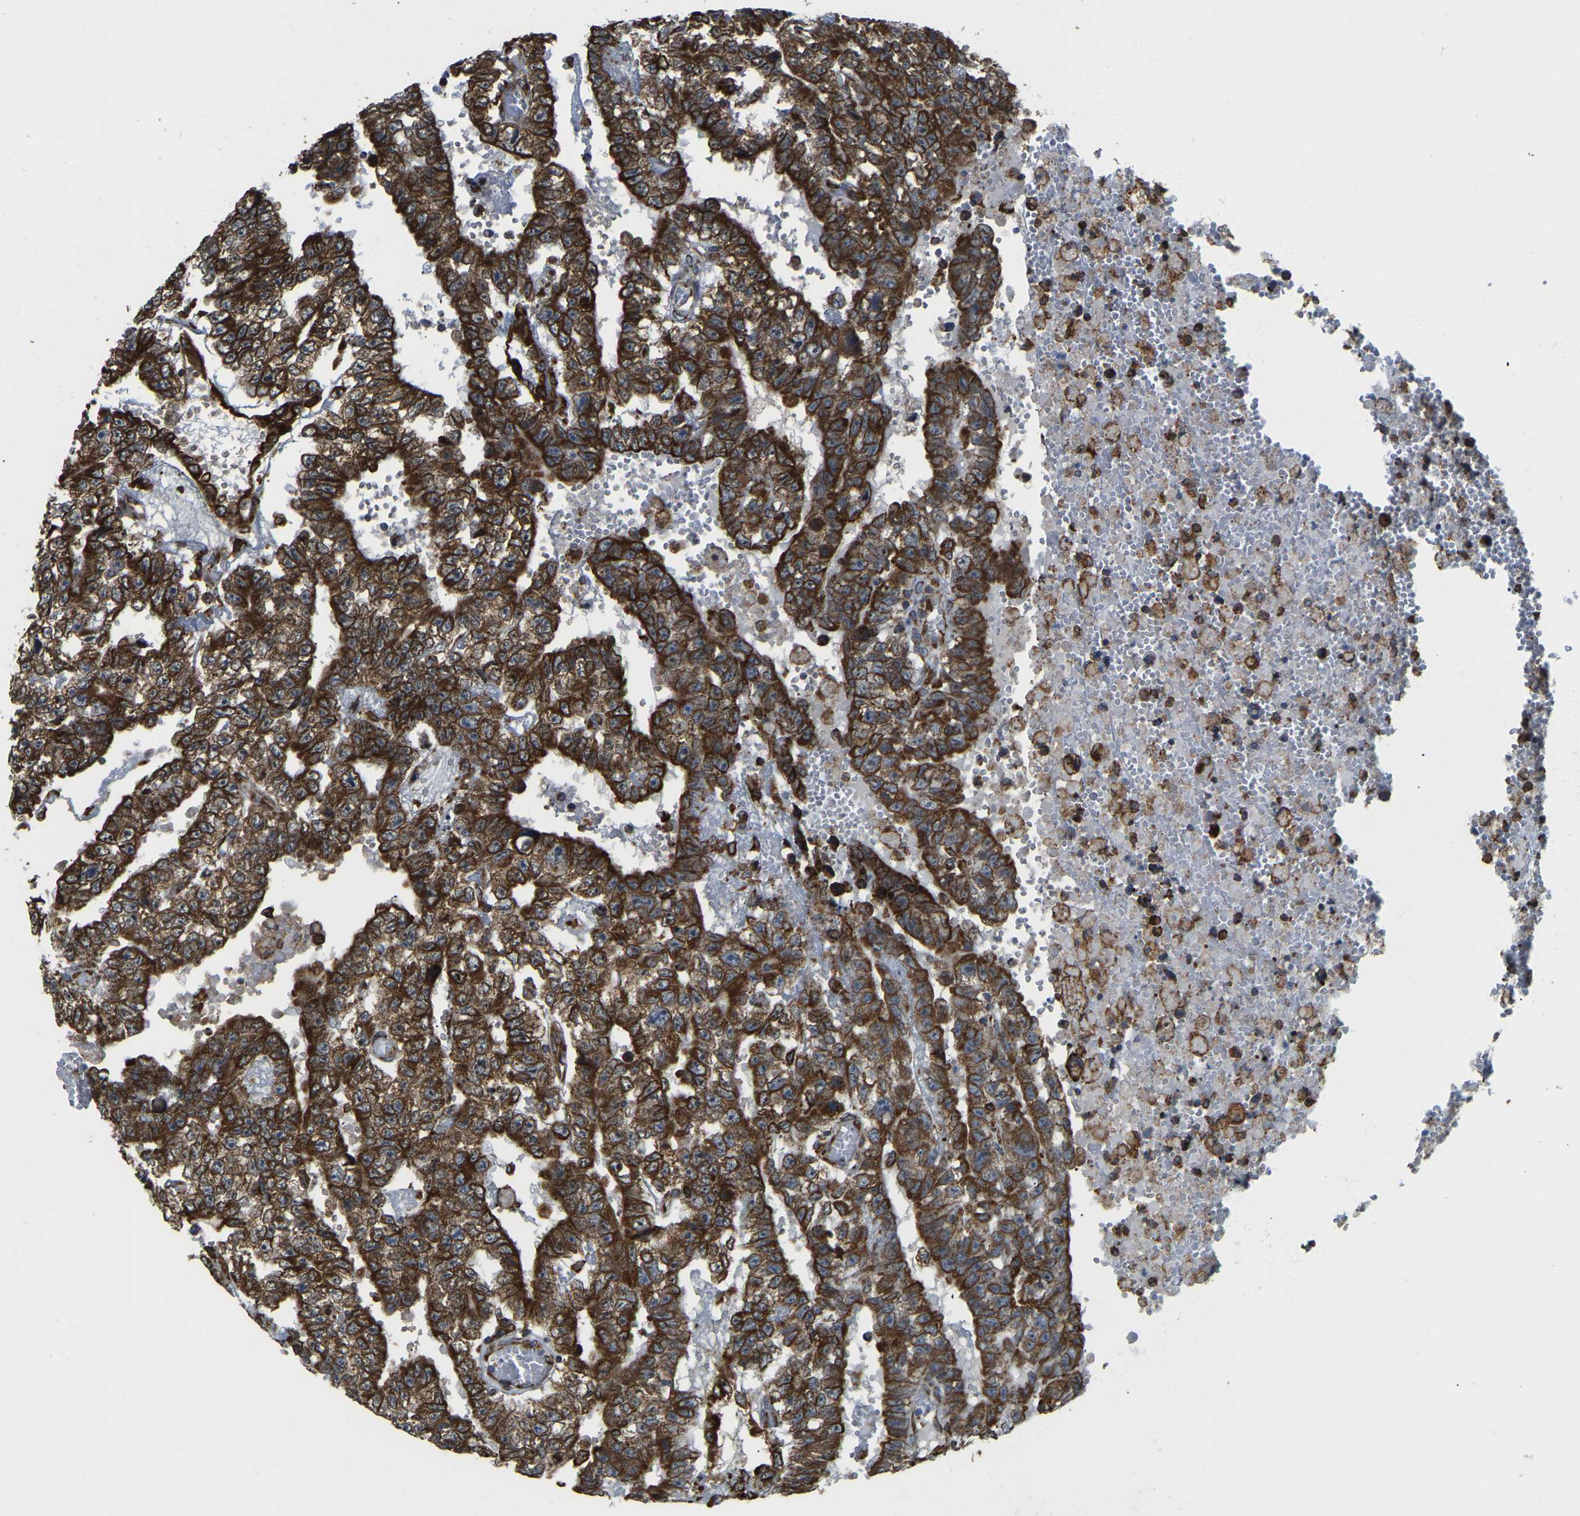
{"staining": {"intensity": "strong", "quantity": ">75%", "location": "cytoplasmic/membranous"}, "tissue": "testis cancer", "cell_type": "Tumor cells", "image_type": "cancer", "snomed": [{"axis": "morphology", "description": "Carcinoma, Embryonal, NOS"}, {"axis": "topography", "description": "Testis"}], "caption": "Human testis cancer (embryonal carcinoma) stained with a brown dye displays strong cytoplasmic/membranous positive staining in about >75% of tumor cells.", "gene": "RNF115", "patient": {"sex": "male", "age": 25}}